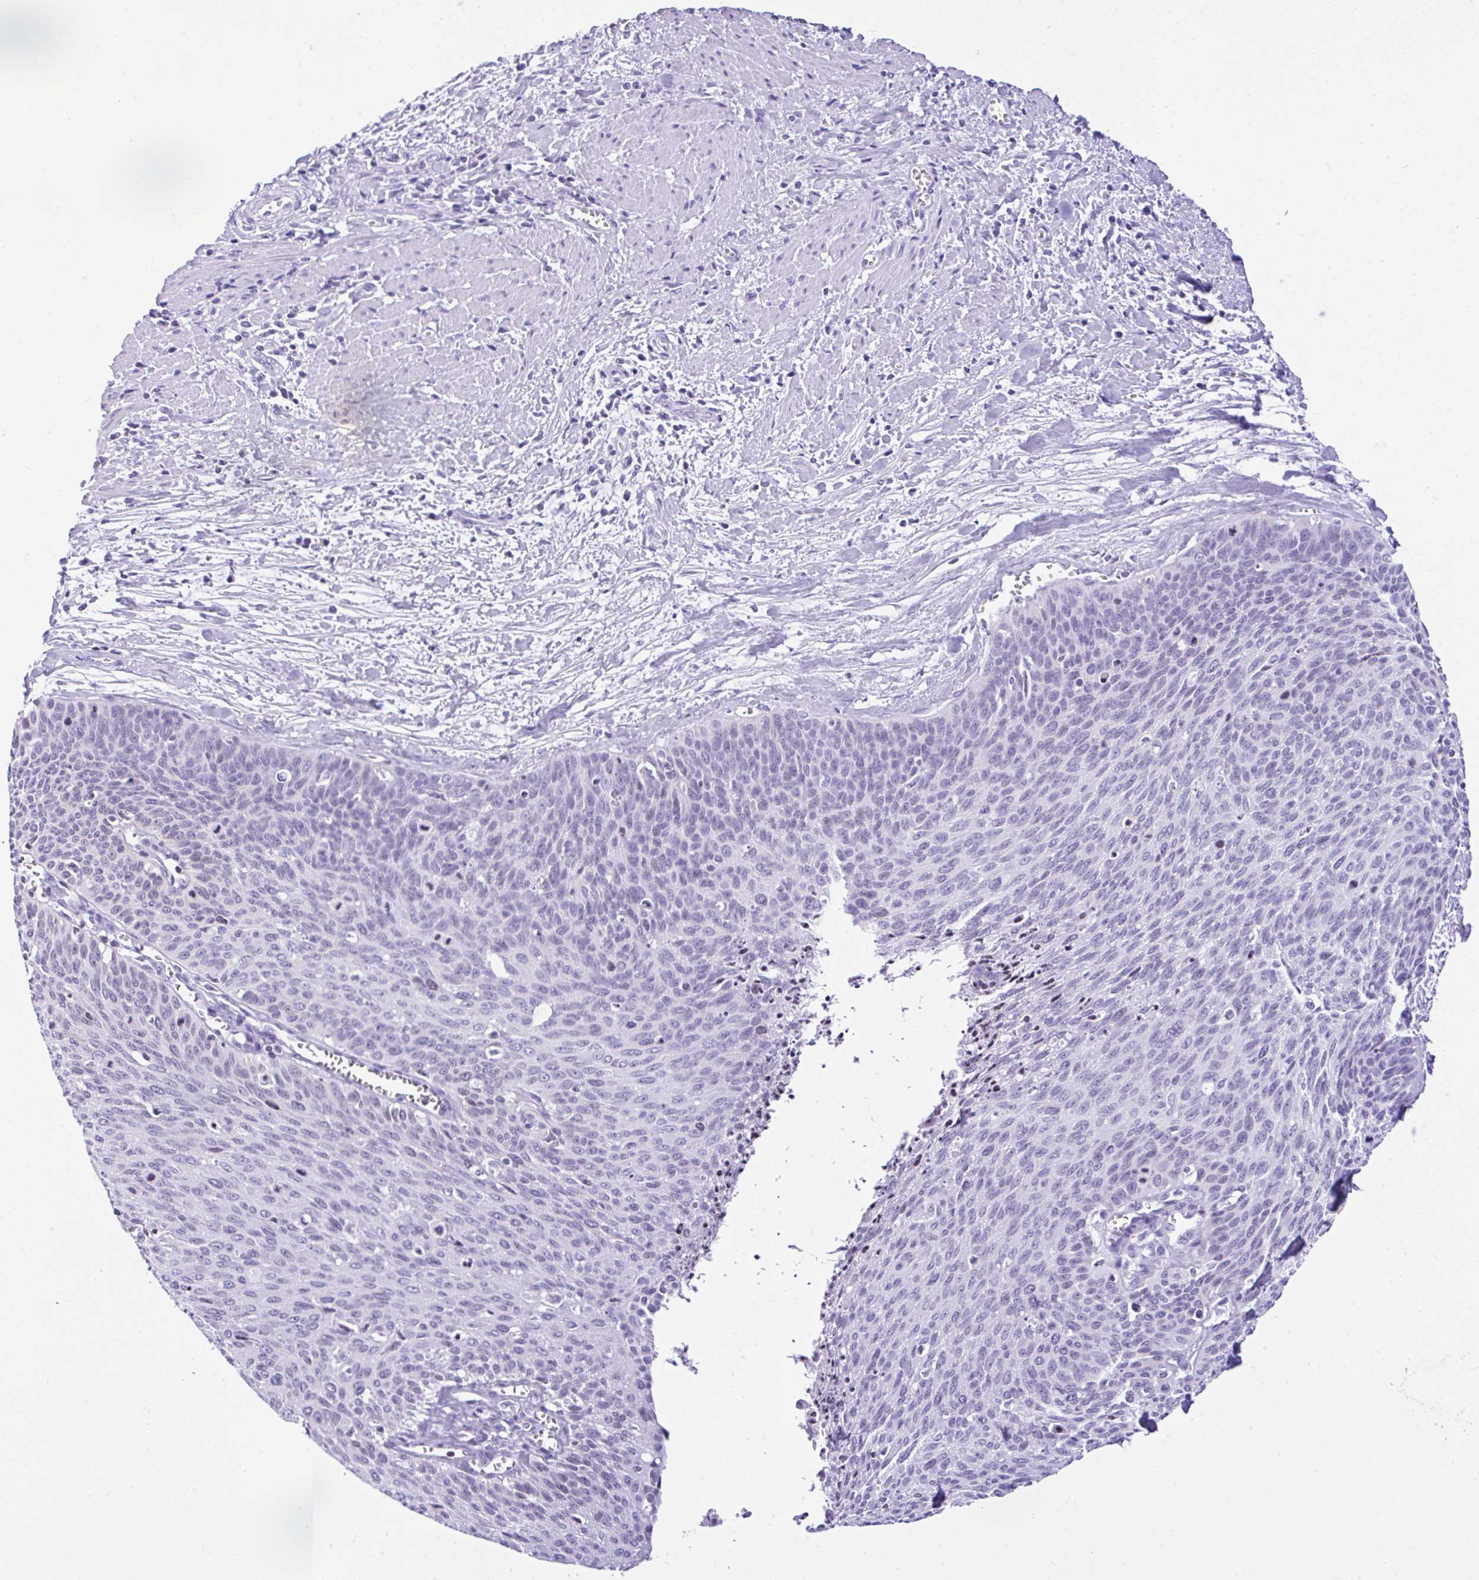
{"staining": {"intensity": "negative", "quantity": "none", "location": "none"}, "tissue": "cervical cancer", "cell_type": "Tumor cells", "image_type": "cancer", "snomed": [{"axis": "morphology", "description": "Squamous cell carcinoma, NOS"}, {"axis": "topography", "description": "Cervix"}], "caption": "This is a image of IHC staining of squamous cell carcinoma (cervical), which shows no positivity in tumor cells. (DAB (3,3'-diaminobenzidine) IHC, high magnification).", "gene": "KRT27", "patient": {"sex": "female", "age": 55}}